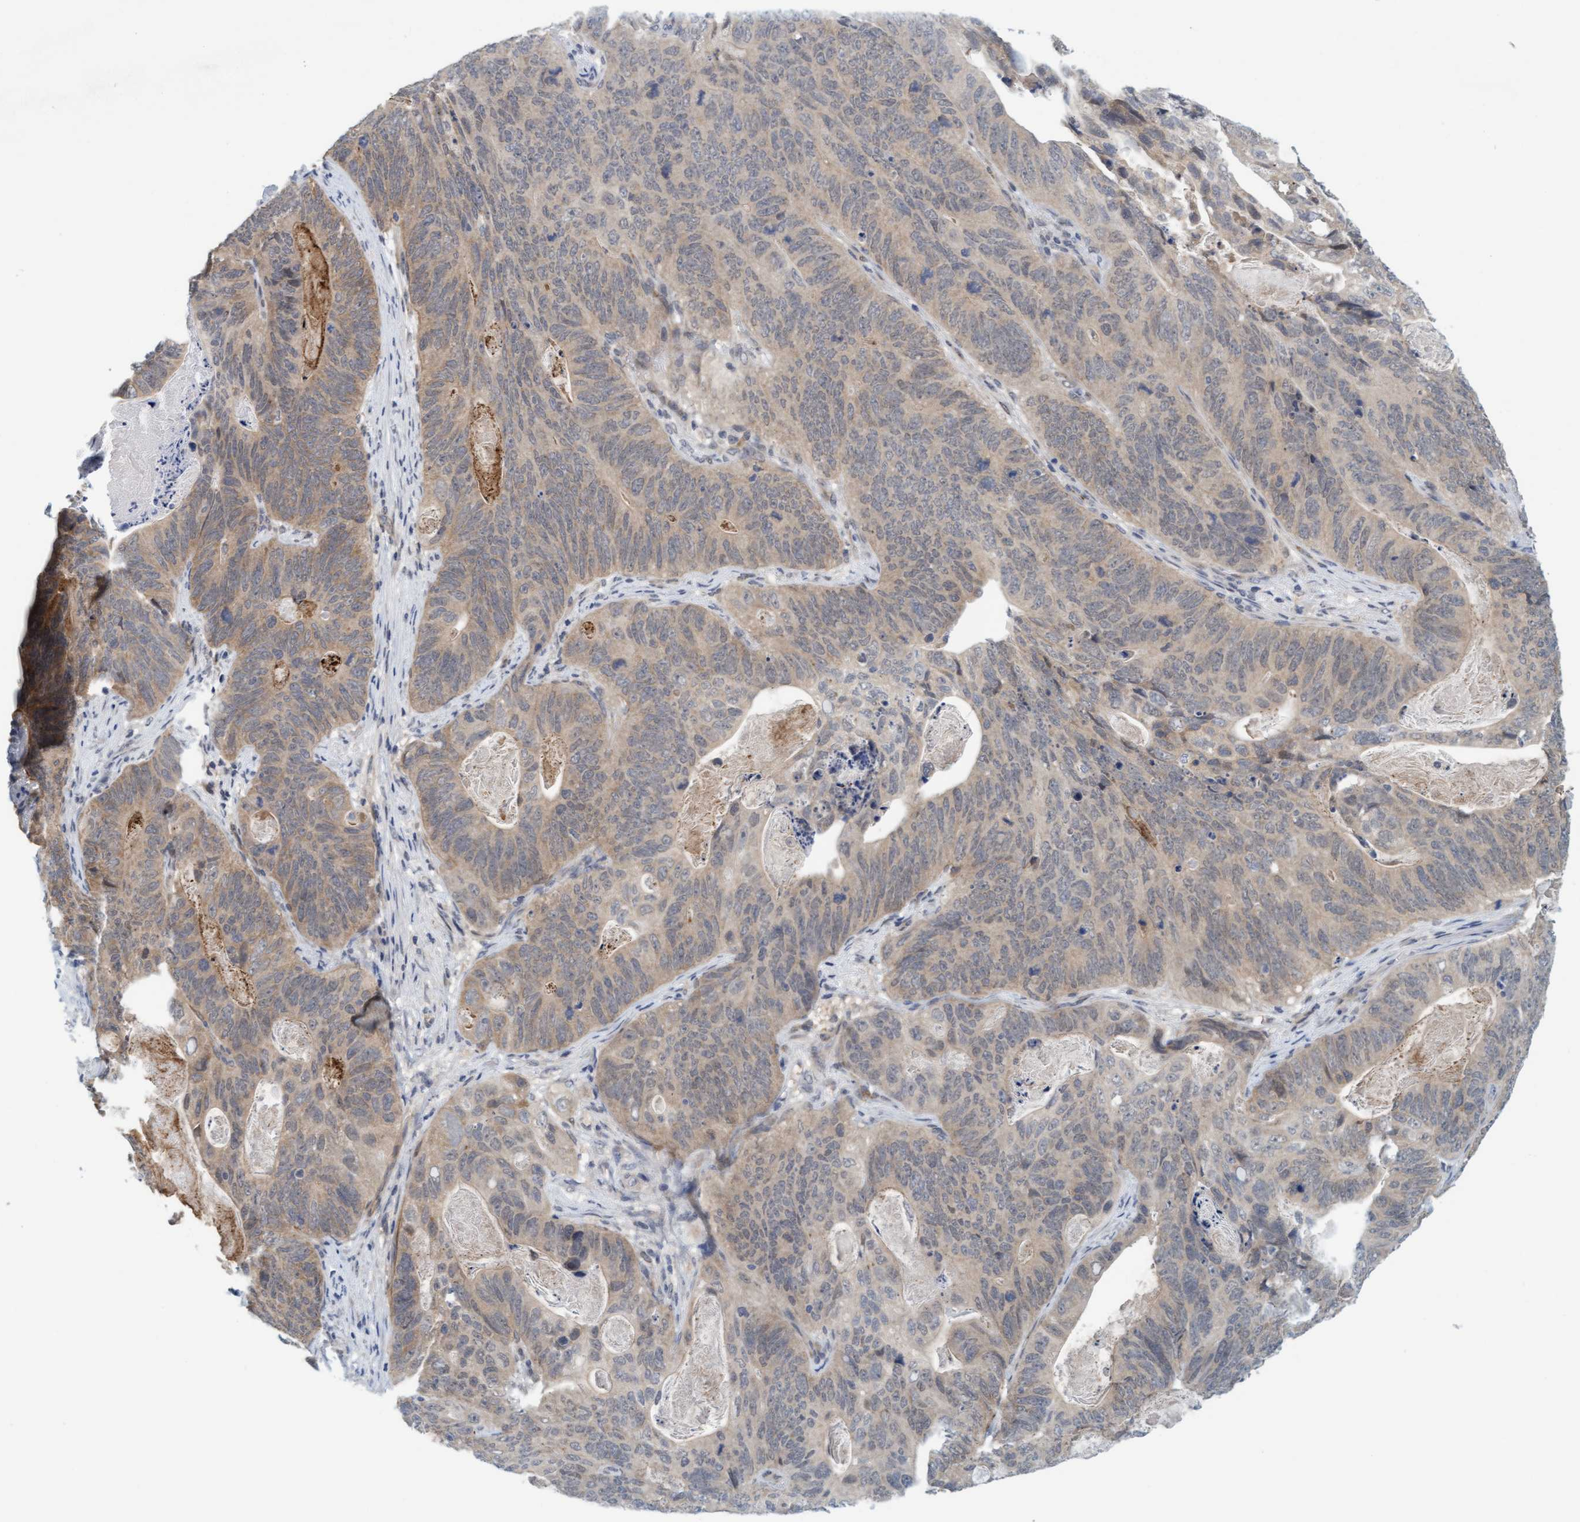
{"staining": {"intensity": "weak", "quantity": "<25%", "location": "cytoplasmic/membranous"}, "tissue": "stomach cancer", "cell_type": "Tumor cells", "image_type": "cancer", "snomed": [{"axis": "morphology", "description": "Normal tissue, NOS"}, {"axis": "morphology", "description": "Adenocarcinoma, NOS"}, {"axis": "topography", "description": "Stomach"}], "caption": "Human stomach adenocarcinoma stained for a protein using immunohistochemistry demonstrates no expression in tumor cells.", "gene": "TSTD2", "patient": {"sex": "female", "age": 89}}